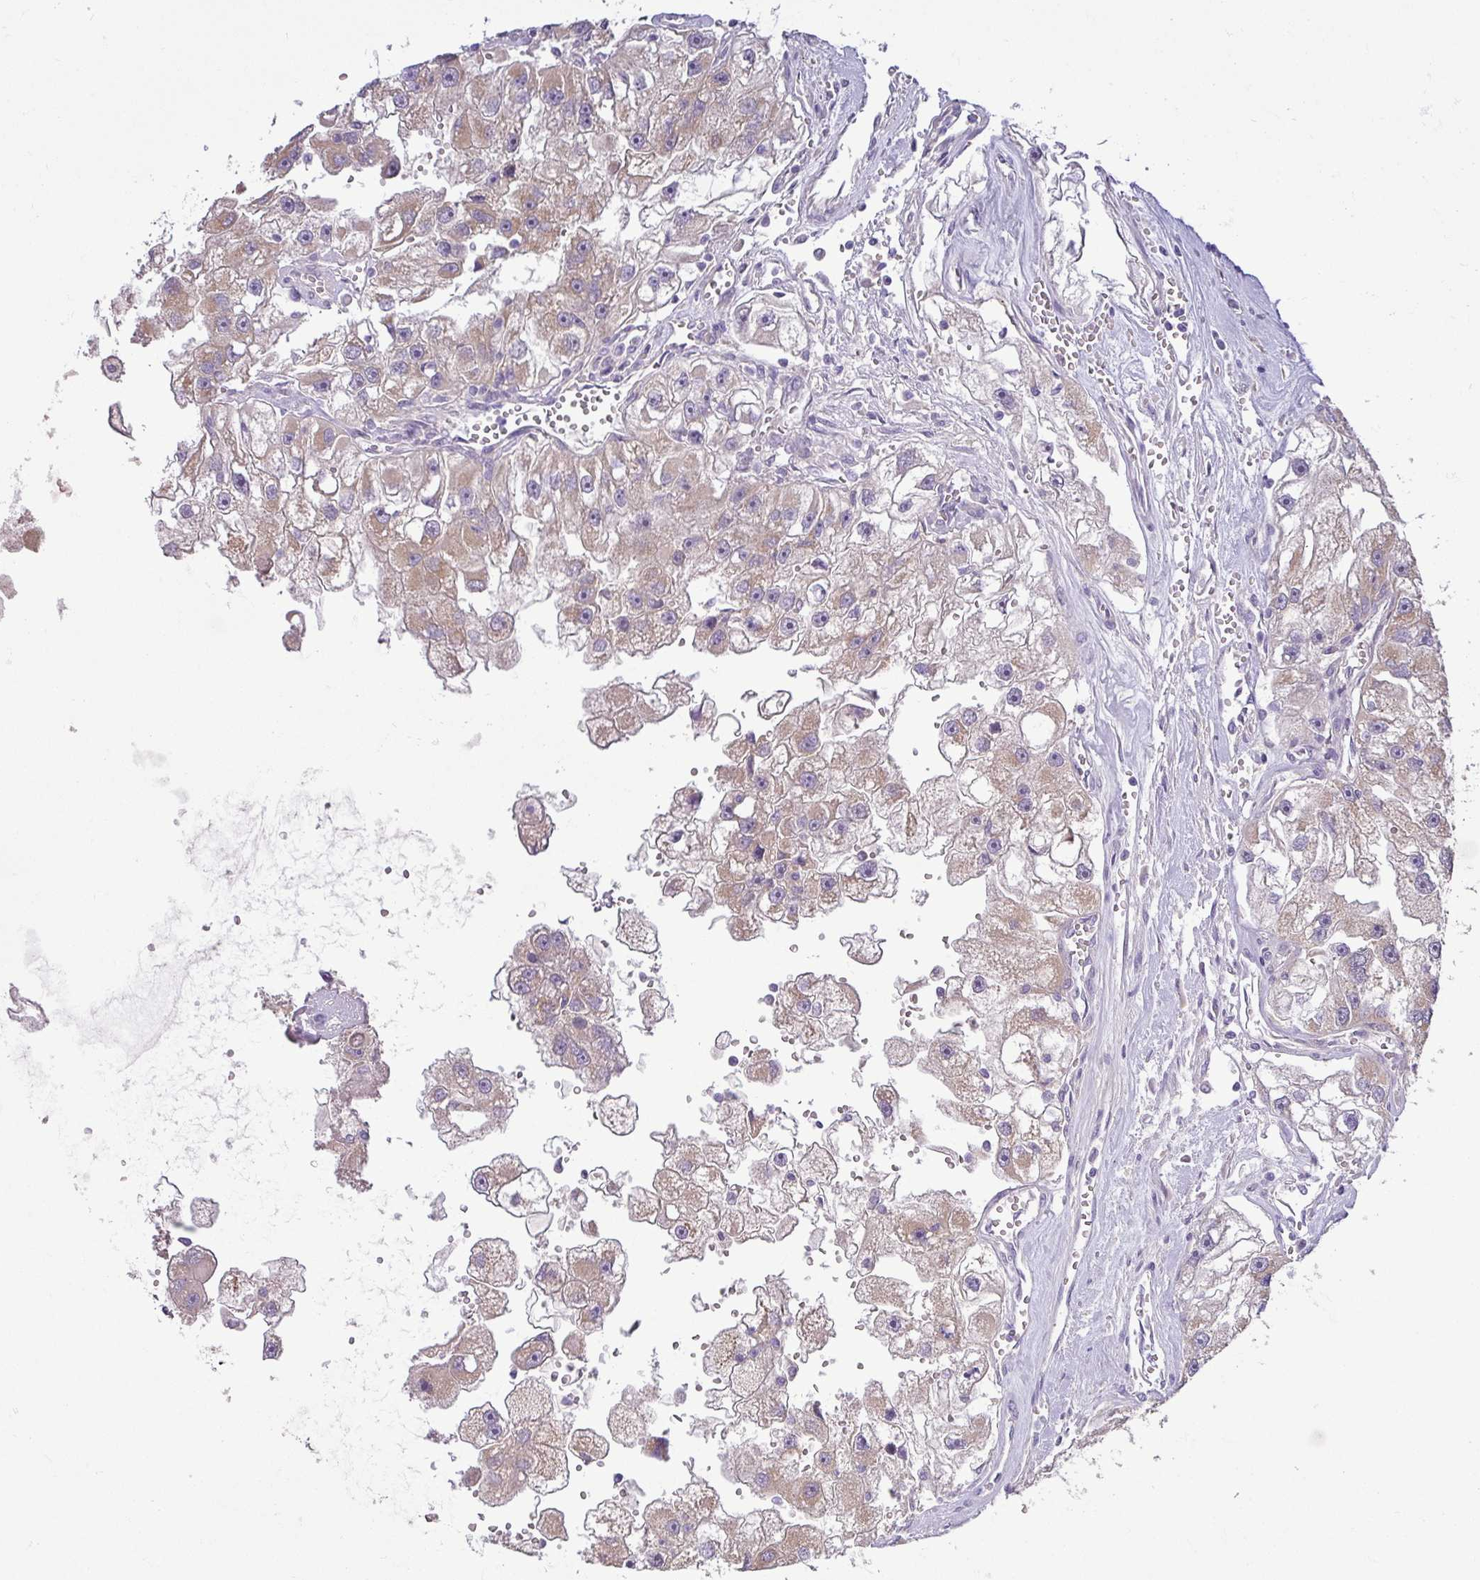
{"staining": {"intensity": "weak", "quantity": ">75%", "location": "cytoplasmic/membranous"}, "tissue": "renal cancer", "cell_type": "Tumor cells", "image_type": "cancer", "snomed": [{"axis": "morphology", "description": "Adenocarcinoma, NOS"}, {"axis": "topography", "description": "Kidney"}], "caption": "Weak cytoplasmic/membranous protein expression is identified in approximately >75% of tumor cells in renal cancer (adenocarcinoma).", "gene": "GALNT12", "patient": {"sex": "male", "age": 63}}